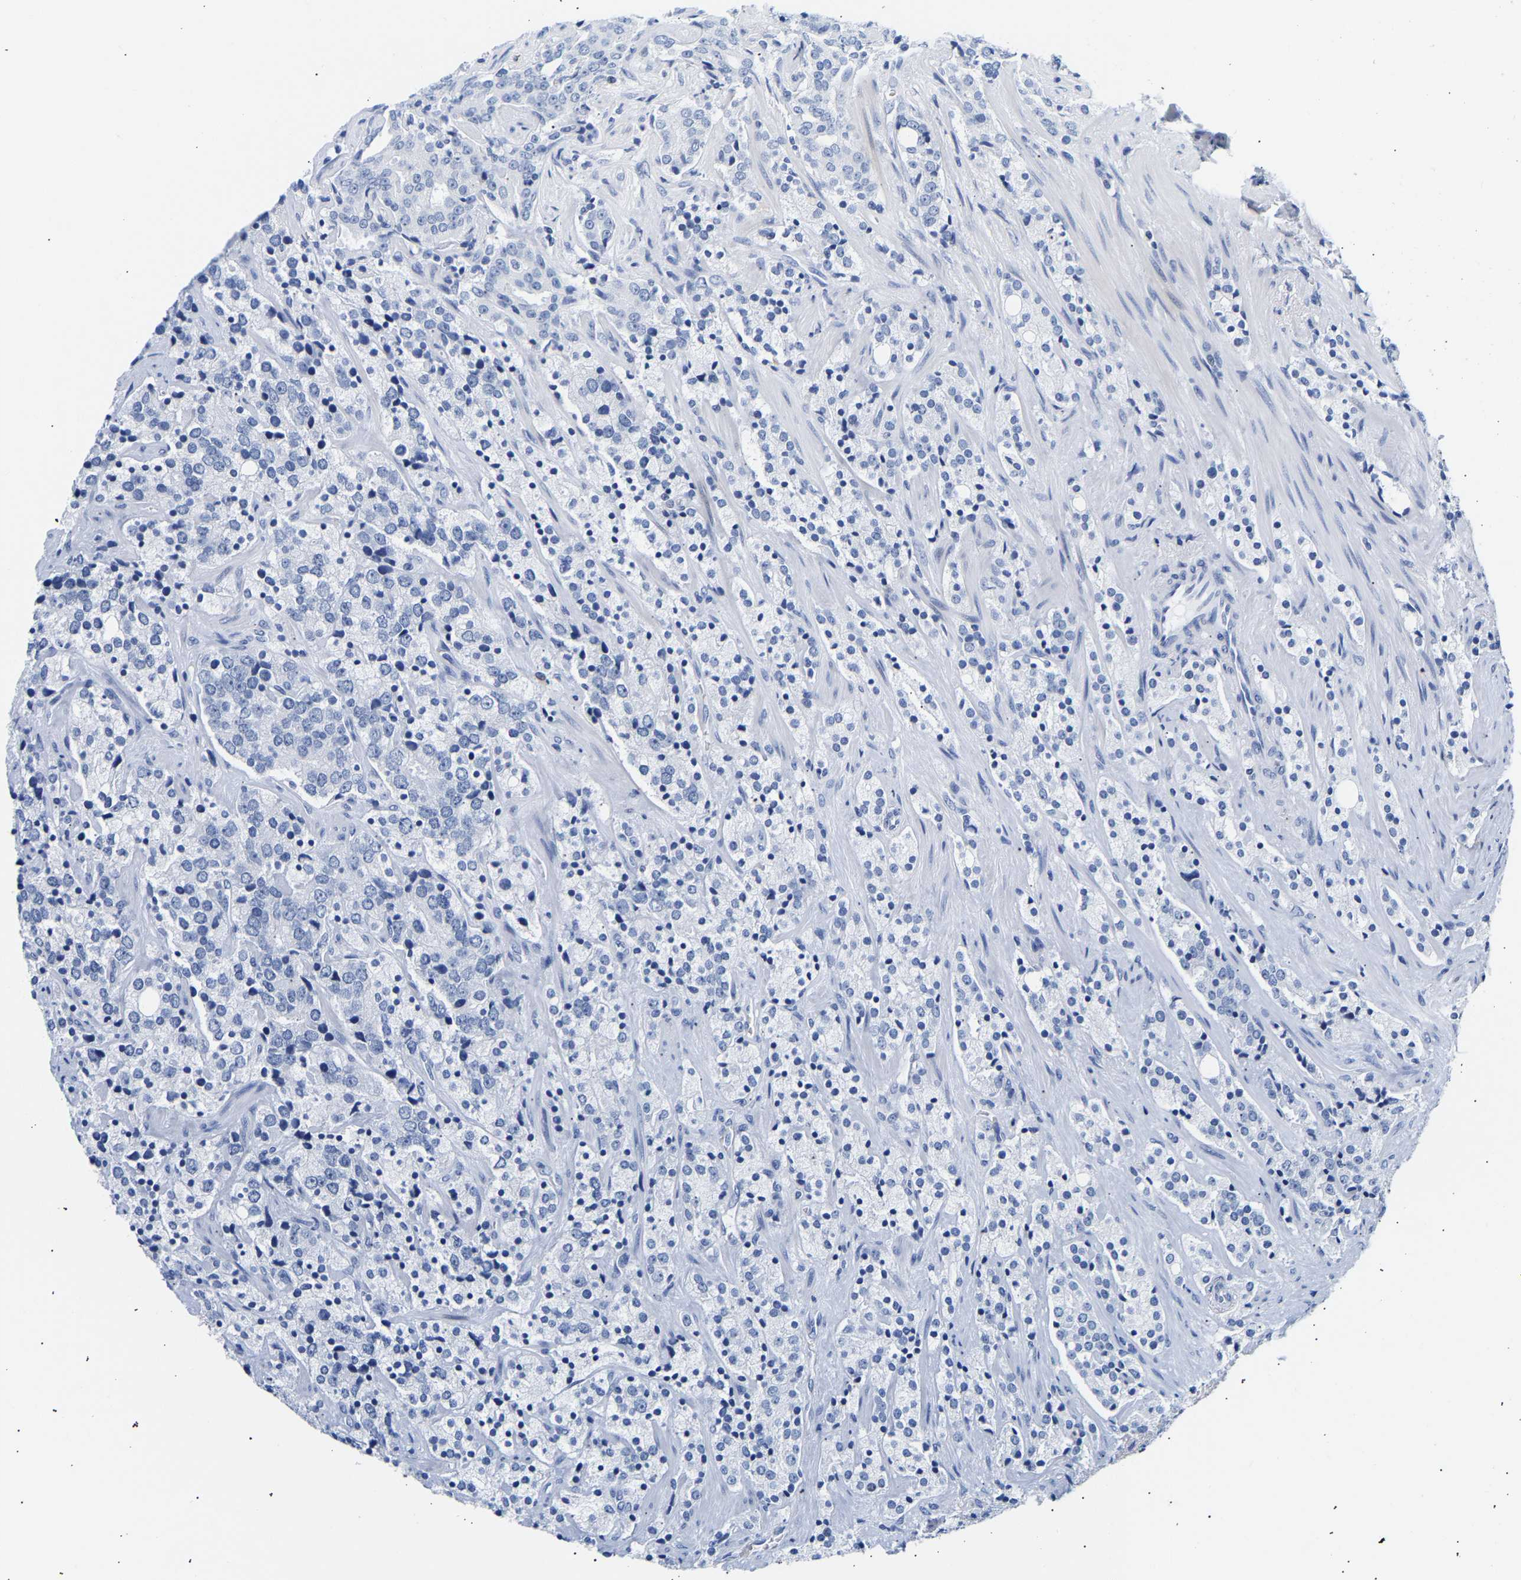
{"staining": {"intensity": "negative", "quantity": "none", "location": "none"}, "tissue": "prostate cancer", "cell_type": "Tumor cells", "image_type": "cancer", "snomed": [{"axis": "morphology", "description": "Adenocarcinoma, High grade"}, {"axis": "topography", "description": "Prostate"}], "caption": "This is a histopathology image of immunohistochemistry (IHC) staining of adenocarcinoma (high-grade) (prostate), which shows no expression in tumor cells.", "gene": "SPINK2", "patient": {"sex": "male", "age": 71}}